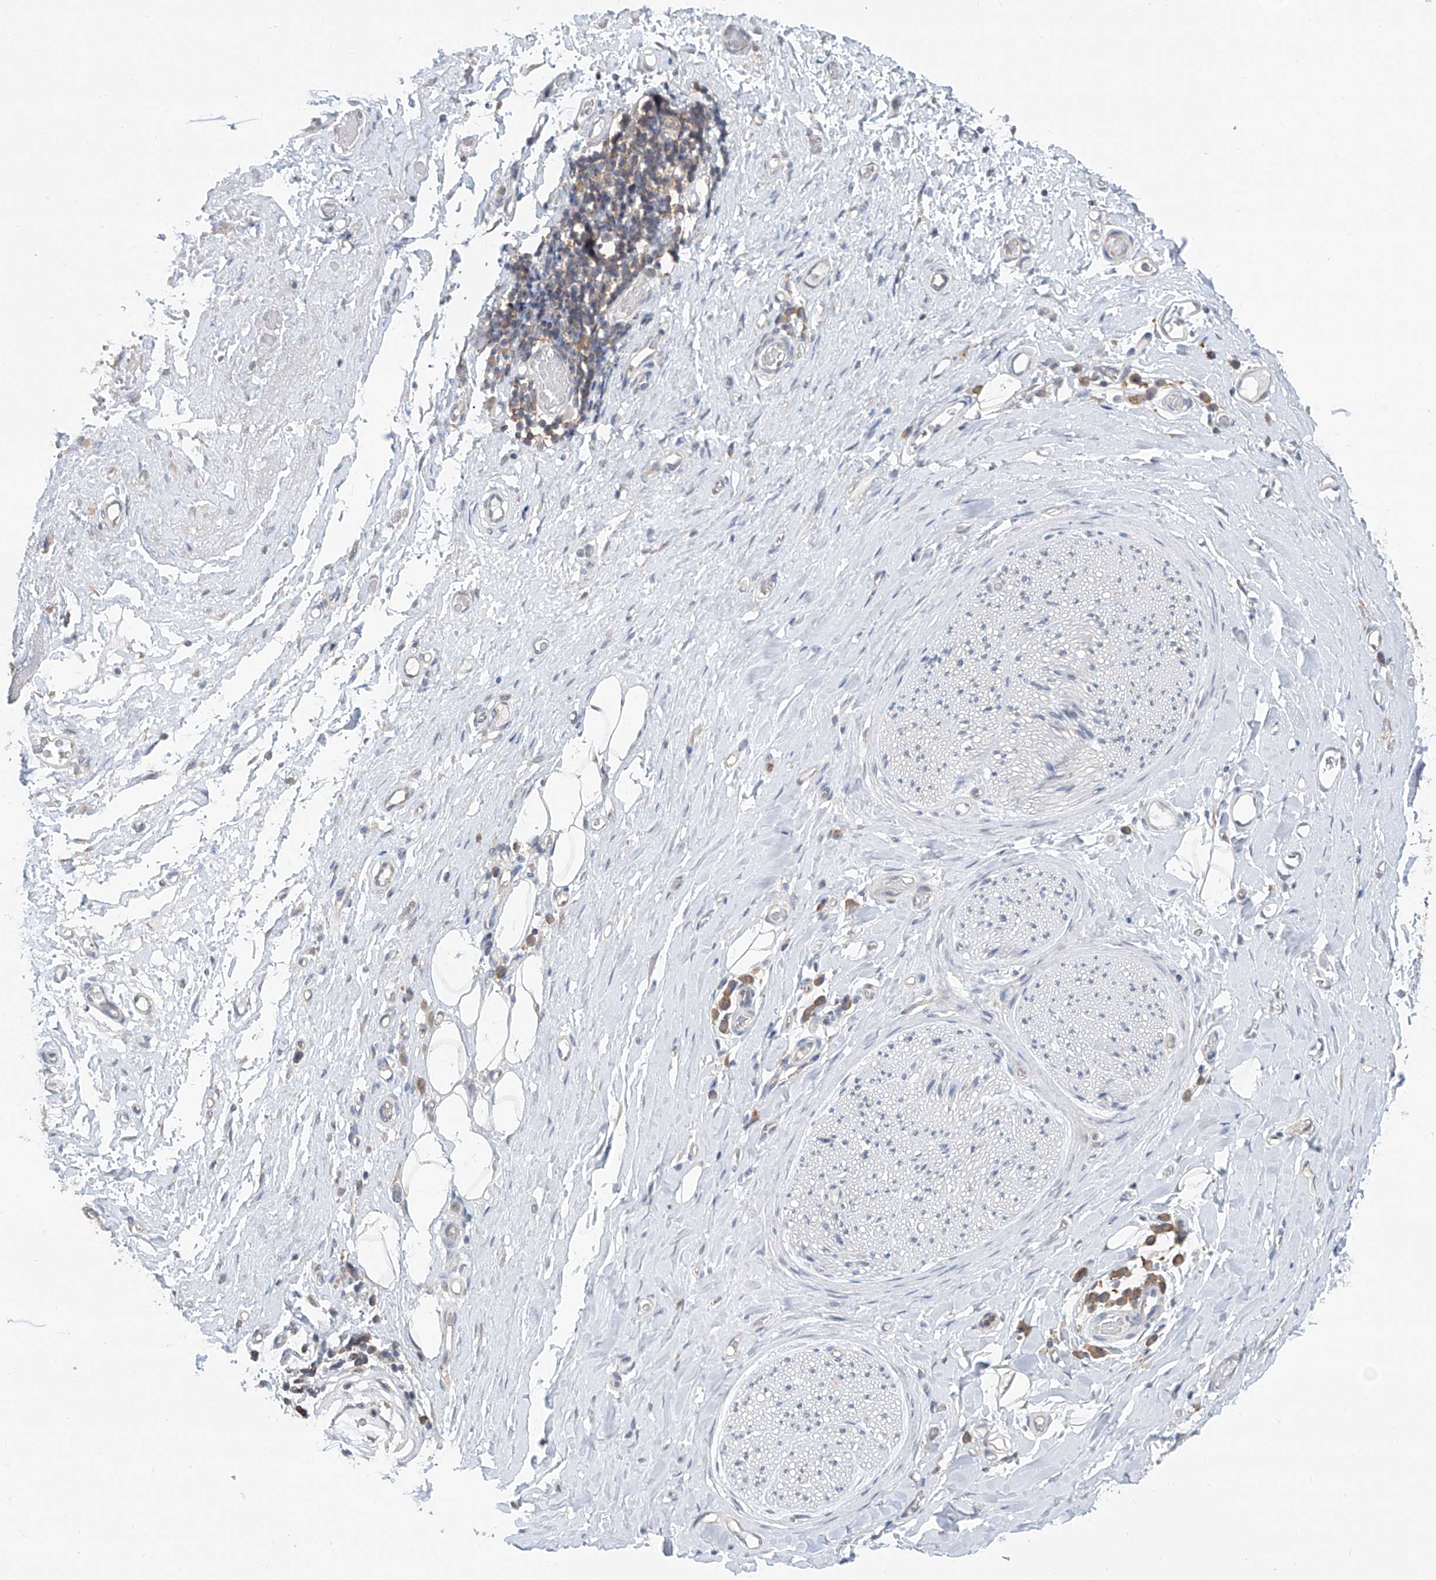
{"staining": {"intensity": "negative", "quantity": "none", "location": "none"}, "tissue": "adipose tissue", "cell_type": "Adipocytes", "image_type": "normal", "snomed": [{"axis": "morphology", "description": "Normal tissue, NOS"}, {"axis": "morphology", "description": "Adenocarcinoma, NOS"}, {"axis": "topography", "description": "Esophagus"}, {"axis": "topography", "description": "Stomach, upper"}, {"axis": "topography", "description": "Peripheral nerve tissue"}], "caption": "The histopathology image reveals no significant expression in adipocytes of adipose tissue.", "gene": "KCNK10", "patient": {"sex": "male", "age": 62}}